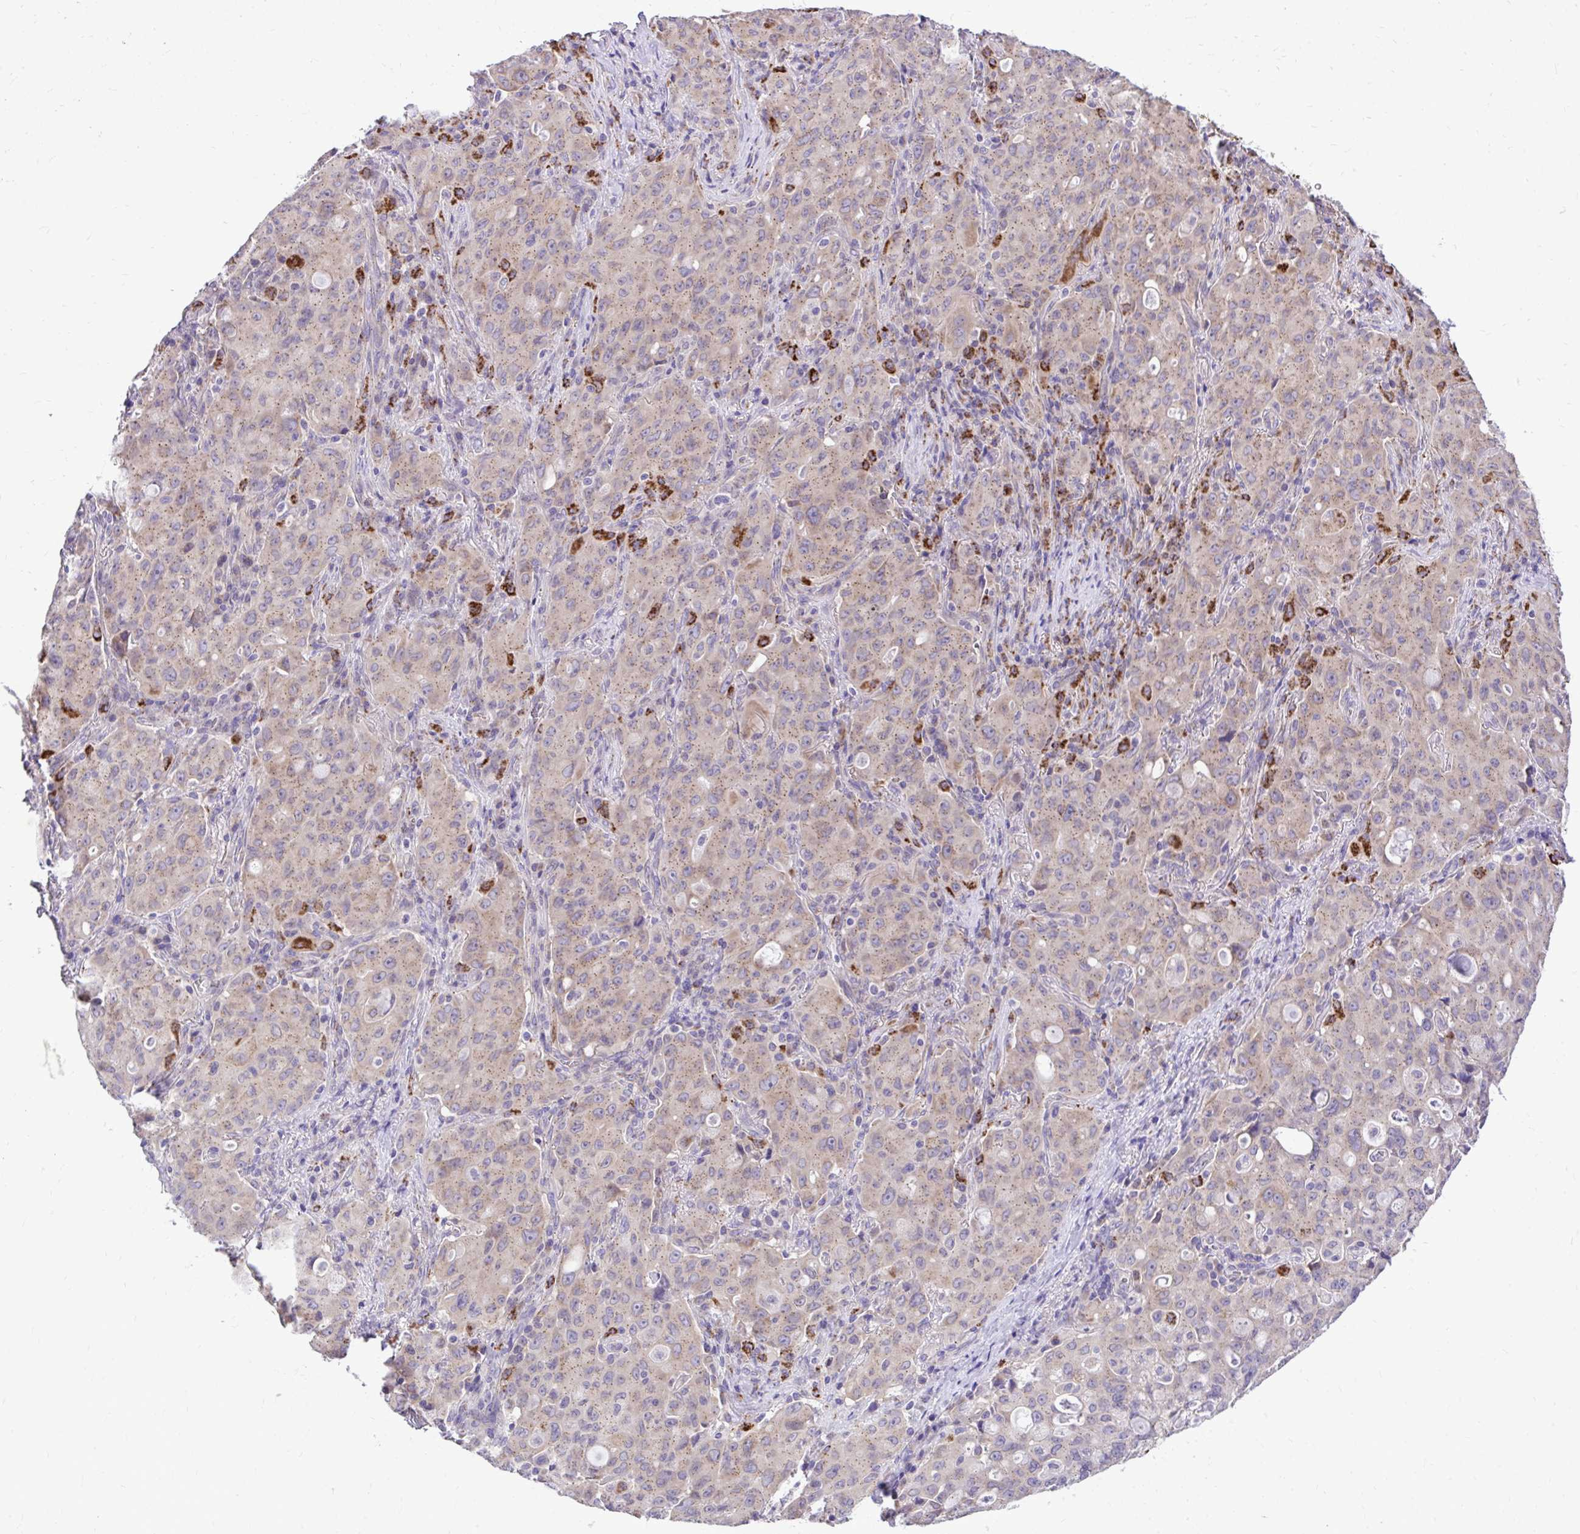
{"staining": {"intensity": "weak", "quantity": "25%-75%", "location": "cytoplasmic/membranous"}, "tissue": "lung cancer", "cell_type": "Tumor cells", "image_type": "cancer", "snomed": [{"axis": "morphology", "description": "Adenocarcinoma, NOS"}, {"axis": "topography", "description": "Lung"}], "caption": "This is an image of immunohistochemistry staining of lung cancer, which shows weak expression in the cytoplasmic/membranous of tumor cells.", "gene": "CEACAM18", "patient": {"sex": "female", "age": 44}}